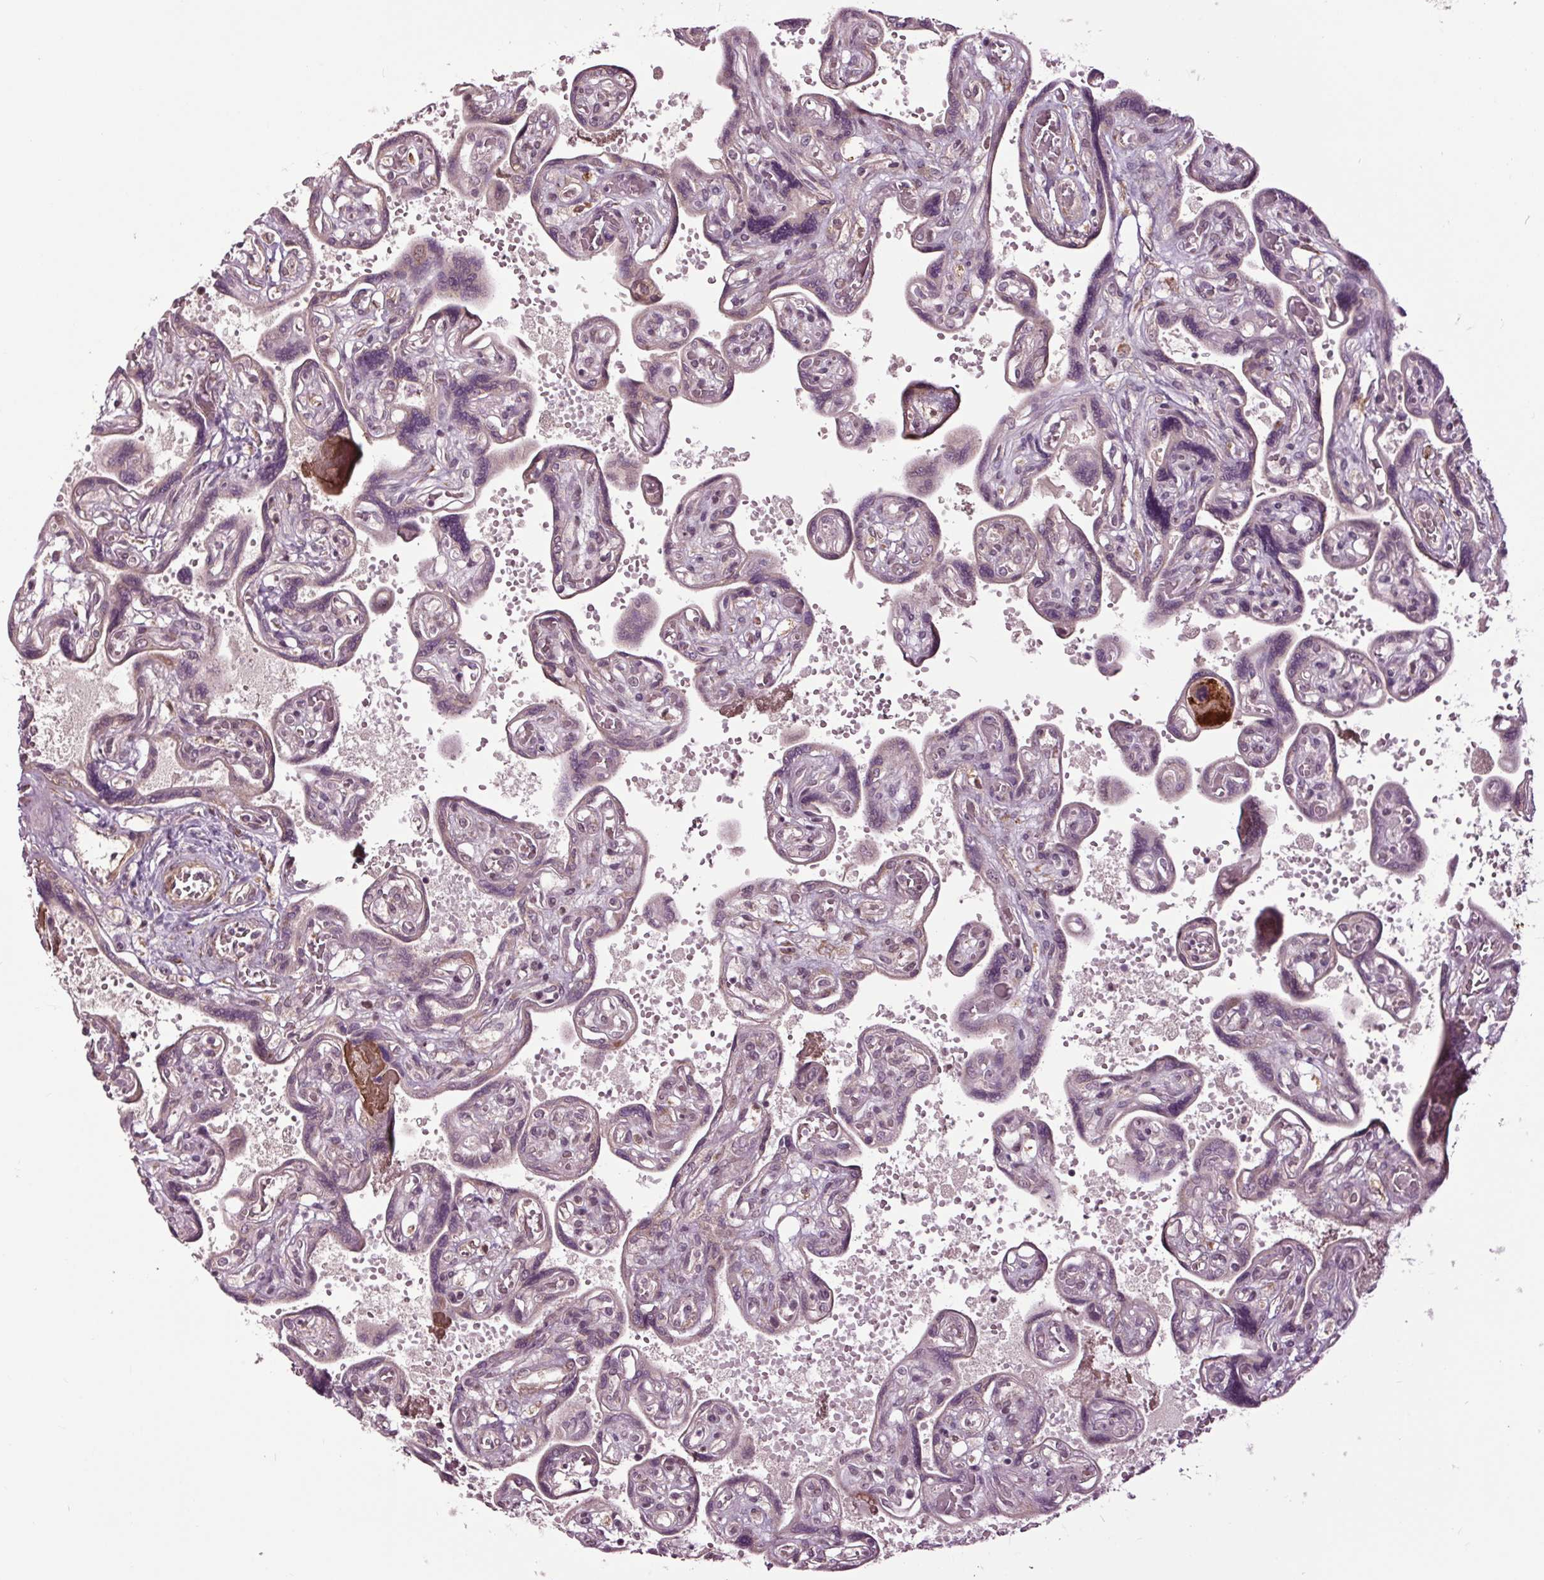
{"staining": {"intensity": "negative", "quantity": "none", "location": "none"}, "tissue": "placenta", "cell_type": "Decidual cells", "image_type": "normal", "snomed": [{"axis": "morphology", "description": "Normal tissue, NOS"}, {"axis": "topography", "description": "Placenta"}], "caption": "IHC histopathology image of benign placenta: placenta stained with DAB (3,3'-diaminobenzidine) demonstrates no significant protein positivity in decidual cells. Brightfield microscopy of immunohistochemistry (IHC) stained with DAB (3,3'-diaminobenzidine) (brown) and hematoxylin (blue), captured at high magnification.", "gene": "HAUS5", "patient": {"sex": "female", "age": 32}}